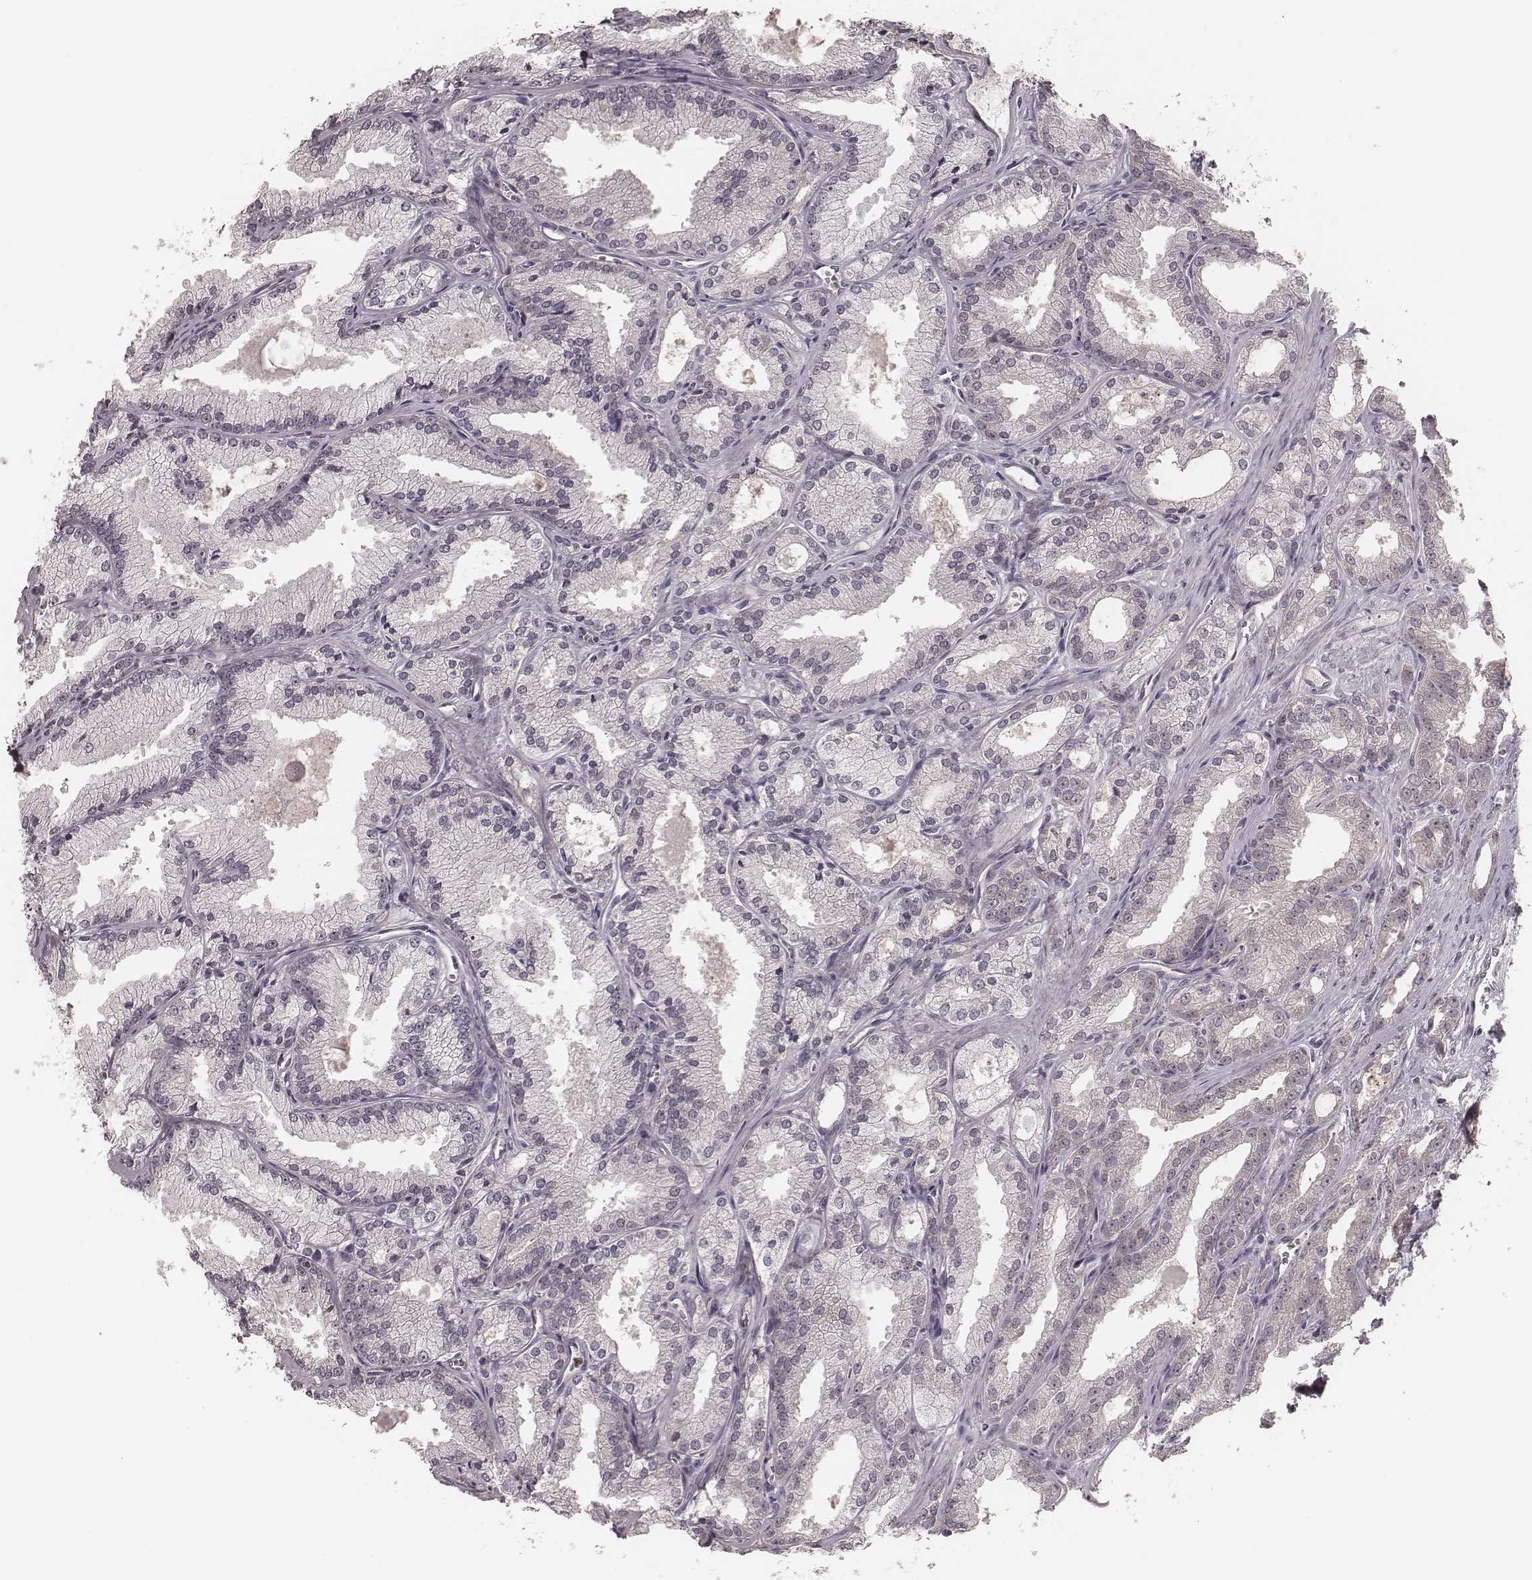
{"staining": {"intensity": "negative", "quantity": "none", "location": "none"}, "tissue": "prostate cancer", "cell_type": "Tumor cells", "image_type": "cancer", "snomed": [{"axis": "morphology", "description": "Adenocarcinoma, NOS"}, {"axis": "morphology", "description": "Adenocarcinoma, High grade"}, {"axis": "topography", "description": "Prostate"}], "caption": "Prostate cancer (adenocarcinoma) was stained to show a protein in brown. There is no significant expression in tumor cells.", "gene": "IL5", "patient": {"sex": "male", "age": 70}}